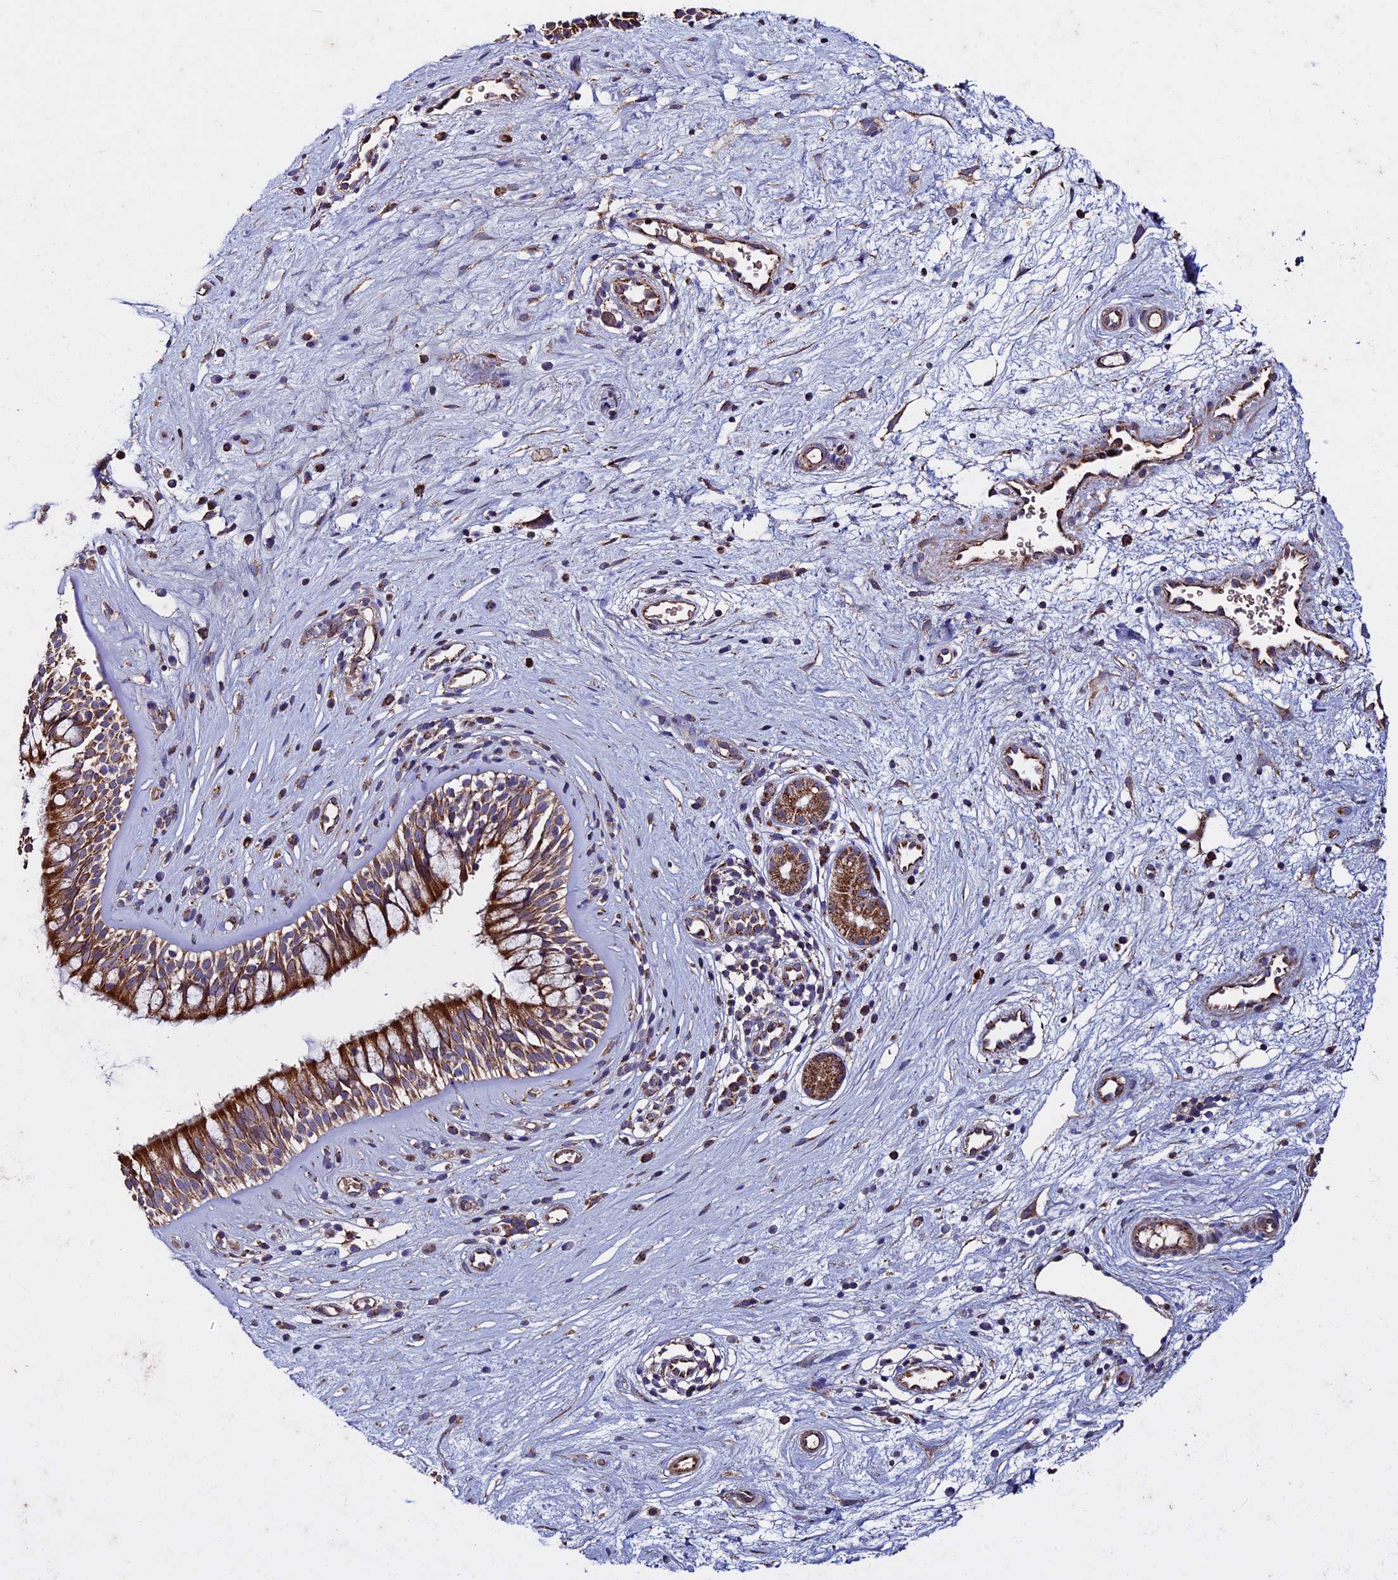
{"staining": {"intensity": "strong", "quantity": ">75%", "location": "cytoplasmic/membranous"}, "tissue": "nasopharynx", "cell_type": "Respiratory epithelial cells", "image_type": "normal", "snomed": [{"axis": "morphology", "description": "Normal tissue, NOS"}, {"axis": "topography", "description": "Nasopharynx"}], "caption": "IHC histopathology image of normal nasopharynx: human nasopharynx stained using immunohistochemistry (IHC) reveals high levels of strong protein expression localized specifically in the cytoplasmic/membranous of respiratory epithelial cells, appearing as a cytoplasmic/membranous brown color.", "gene": "RNF17", "patient": {"sex": "male", "age": 32}}